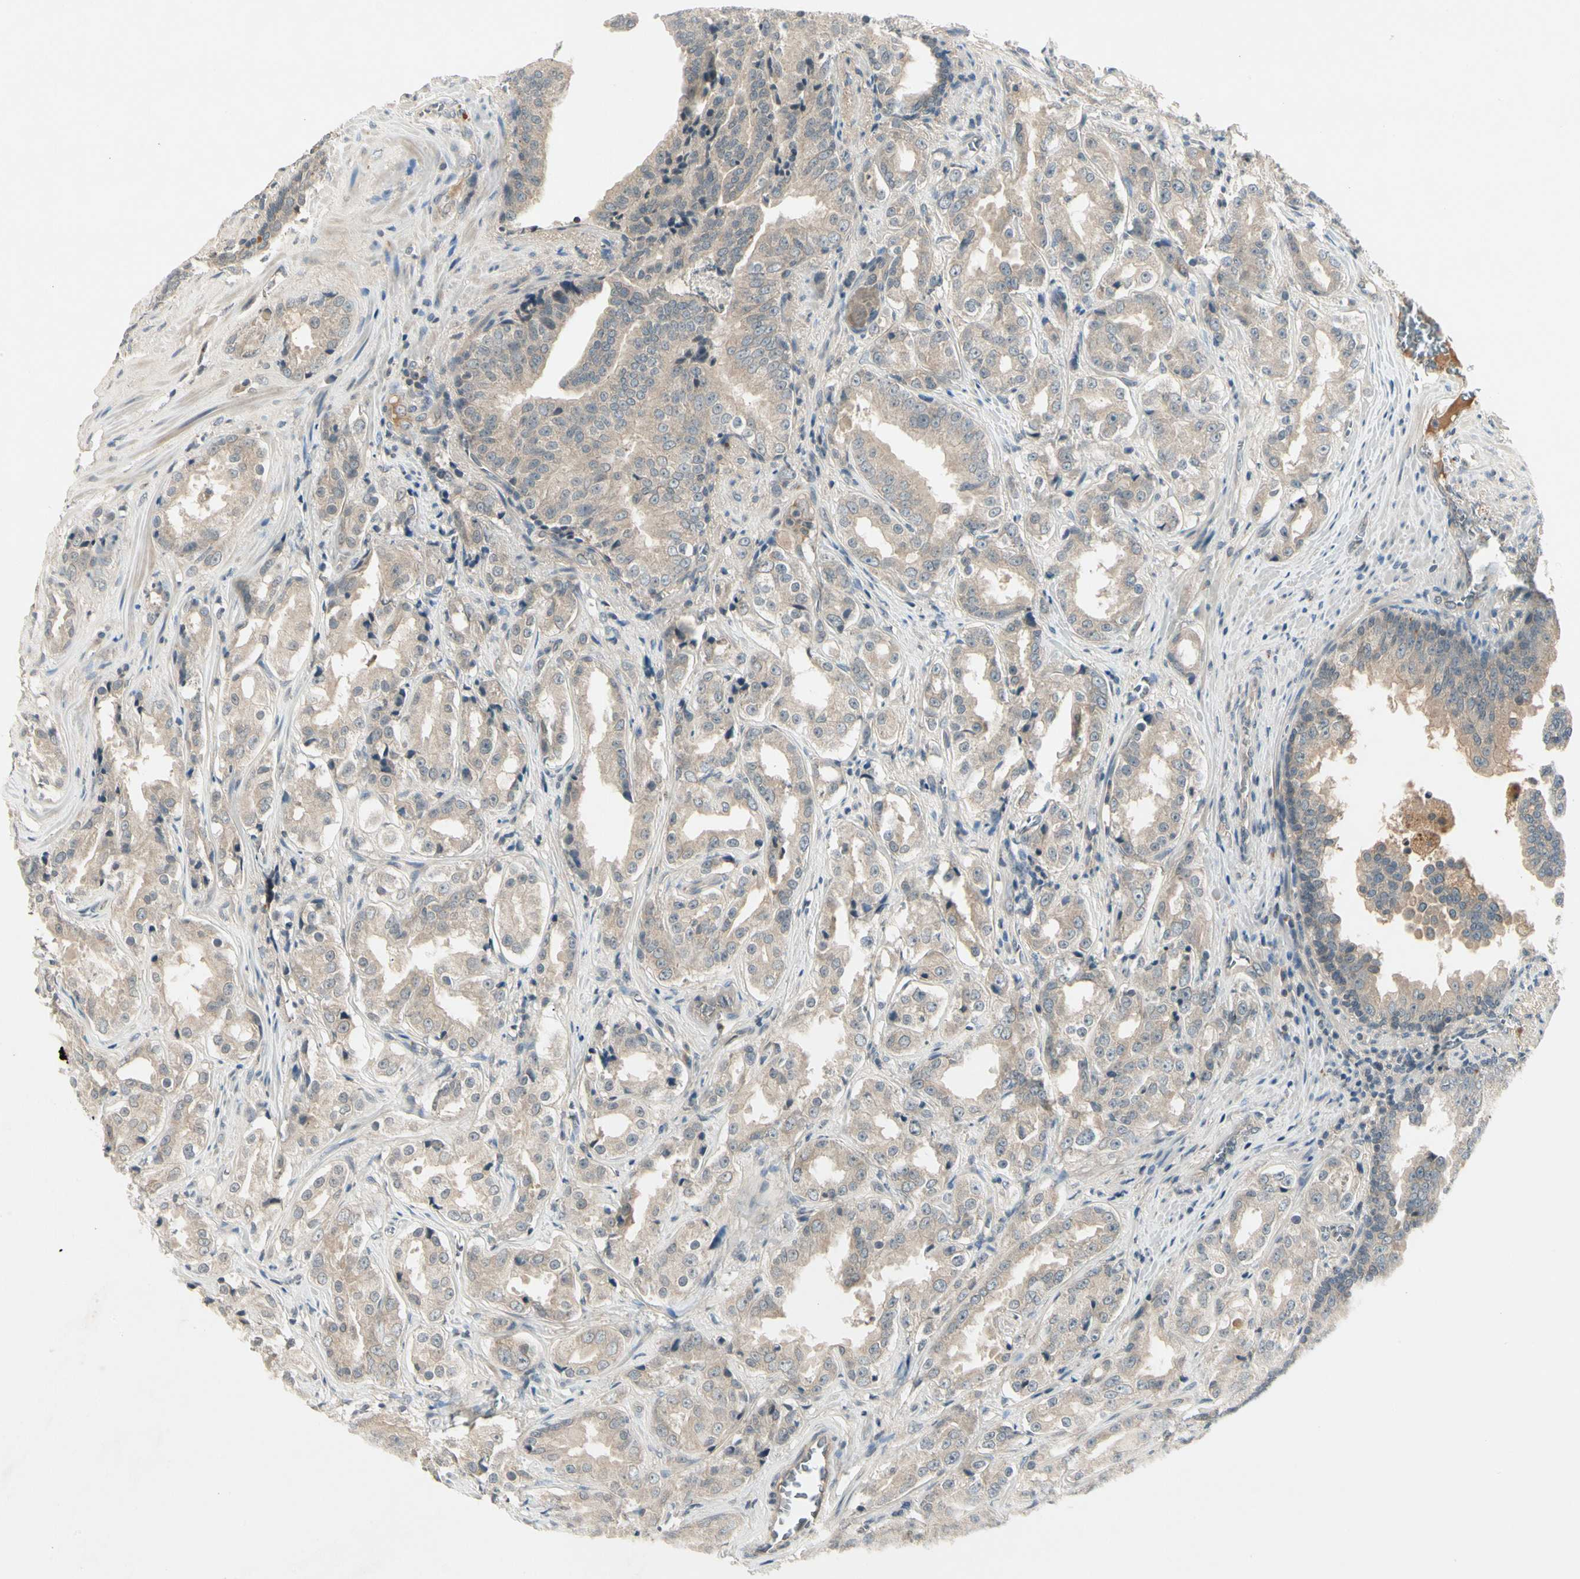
{"staining": {"intensity": "weak", "quantity": "25%-75%", "location": "cytoplasmic/membranous"}, "tissue": "prostate cancer", "cell_type": "Tumor cells", "image_type": "cancer", "snomed": [{"axis": "morphology", "description": "Adenocarcinoma, High grade"}, {"axis": "topography", "description": "Prostate"}], "caption": "Immunohistochemistry (IHC) (DAB) staining of human high-grade adenocarcinoma (prostate) displays weak cytoplasmic/membranous protein expression in about 25%-75% of tumor cells. (DAB IHC with brightfield microscopy, high magnification).", "gene": "CCL4", "patient": {"sex": "male", "age": 73}}